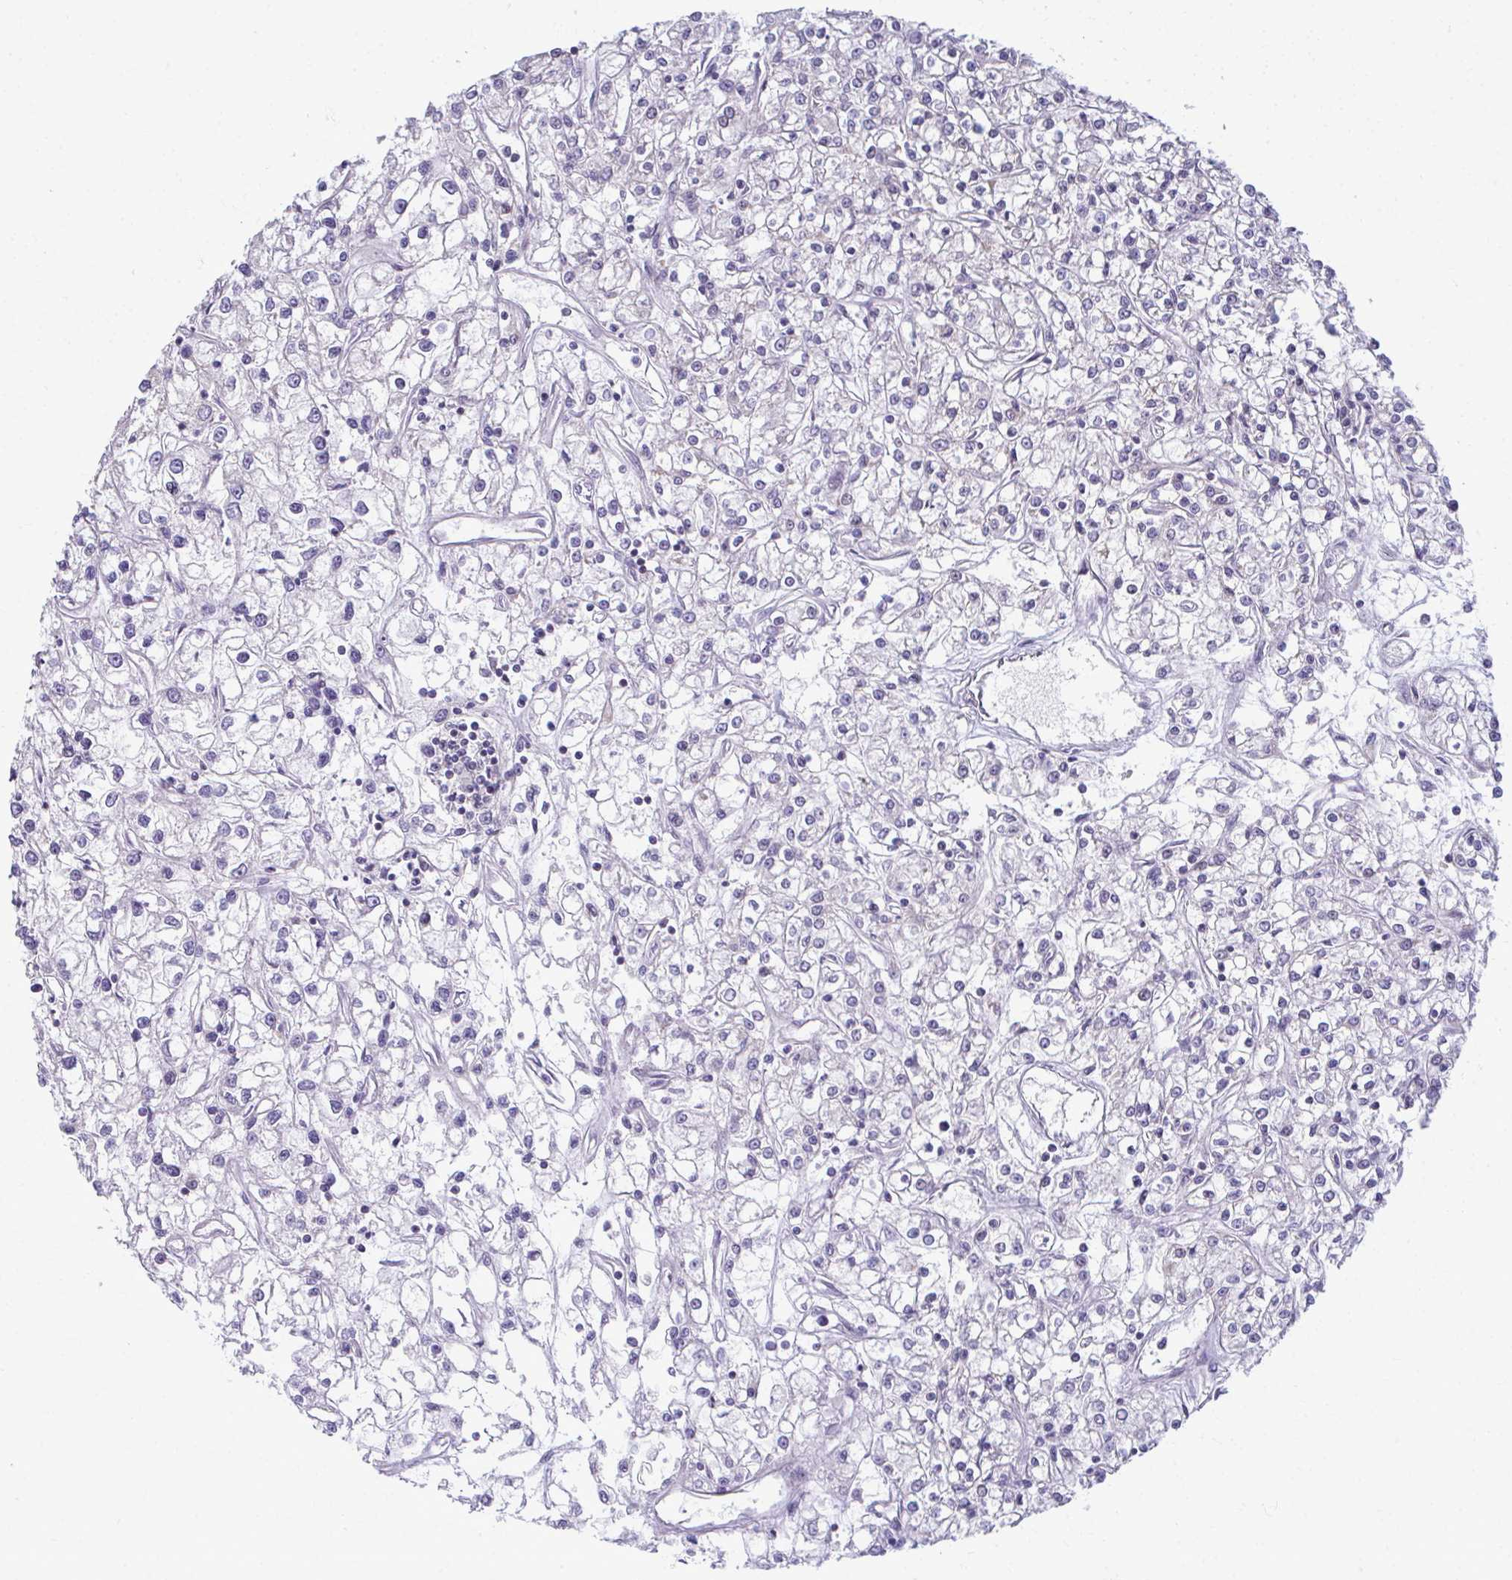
{"staining": {"intensity": "negative", "quantity": "none", "location": "none"}, "tissue": "renal cancer", "cell_type": "Tumor cells", "image_type": "cancer", "snomed": [{"axis": "morphology", "description": "Adenocarcinoma, NOS"}, {"axis": "topography", "description": "Kidney"}], "caption": "This is an IHC photomicrograph of renal cancer. There is no staining in tumor cells.", "gene": "MAF1", "patient": {"sex": "female", "age": 59}}